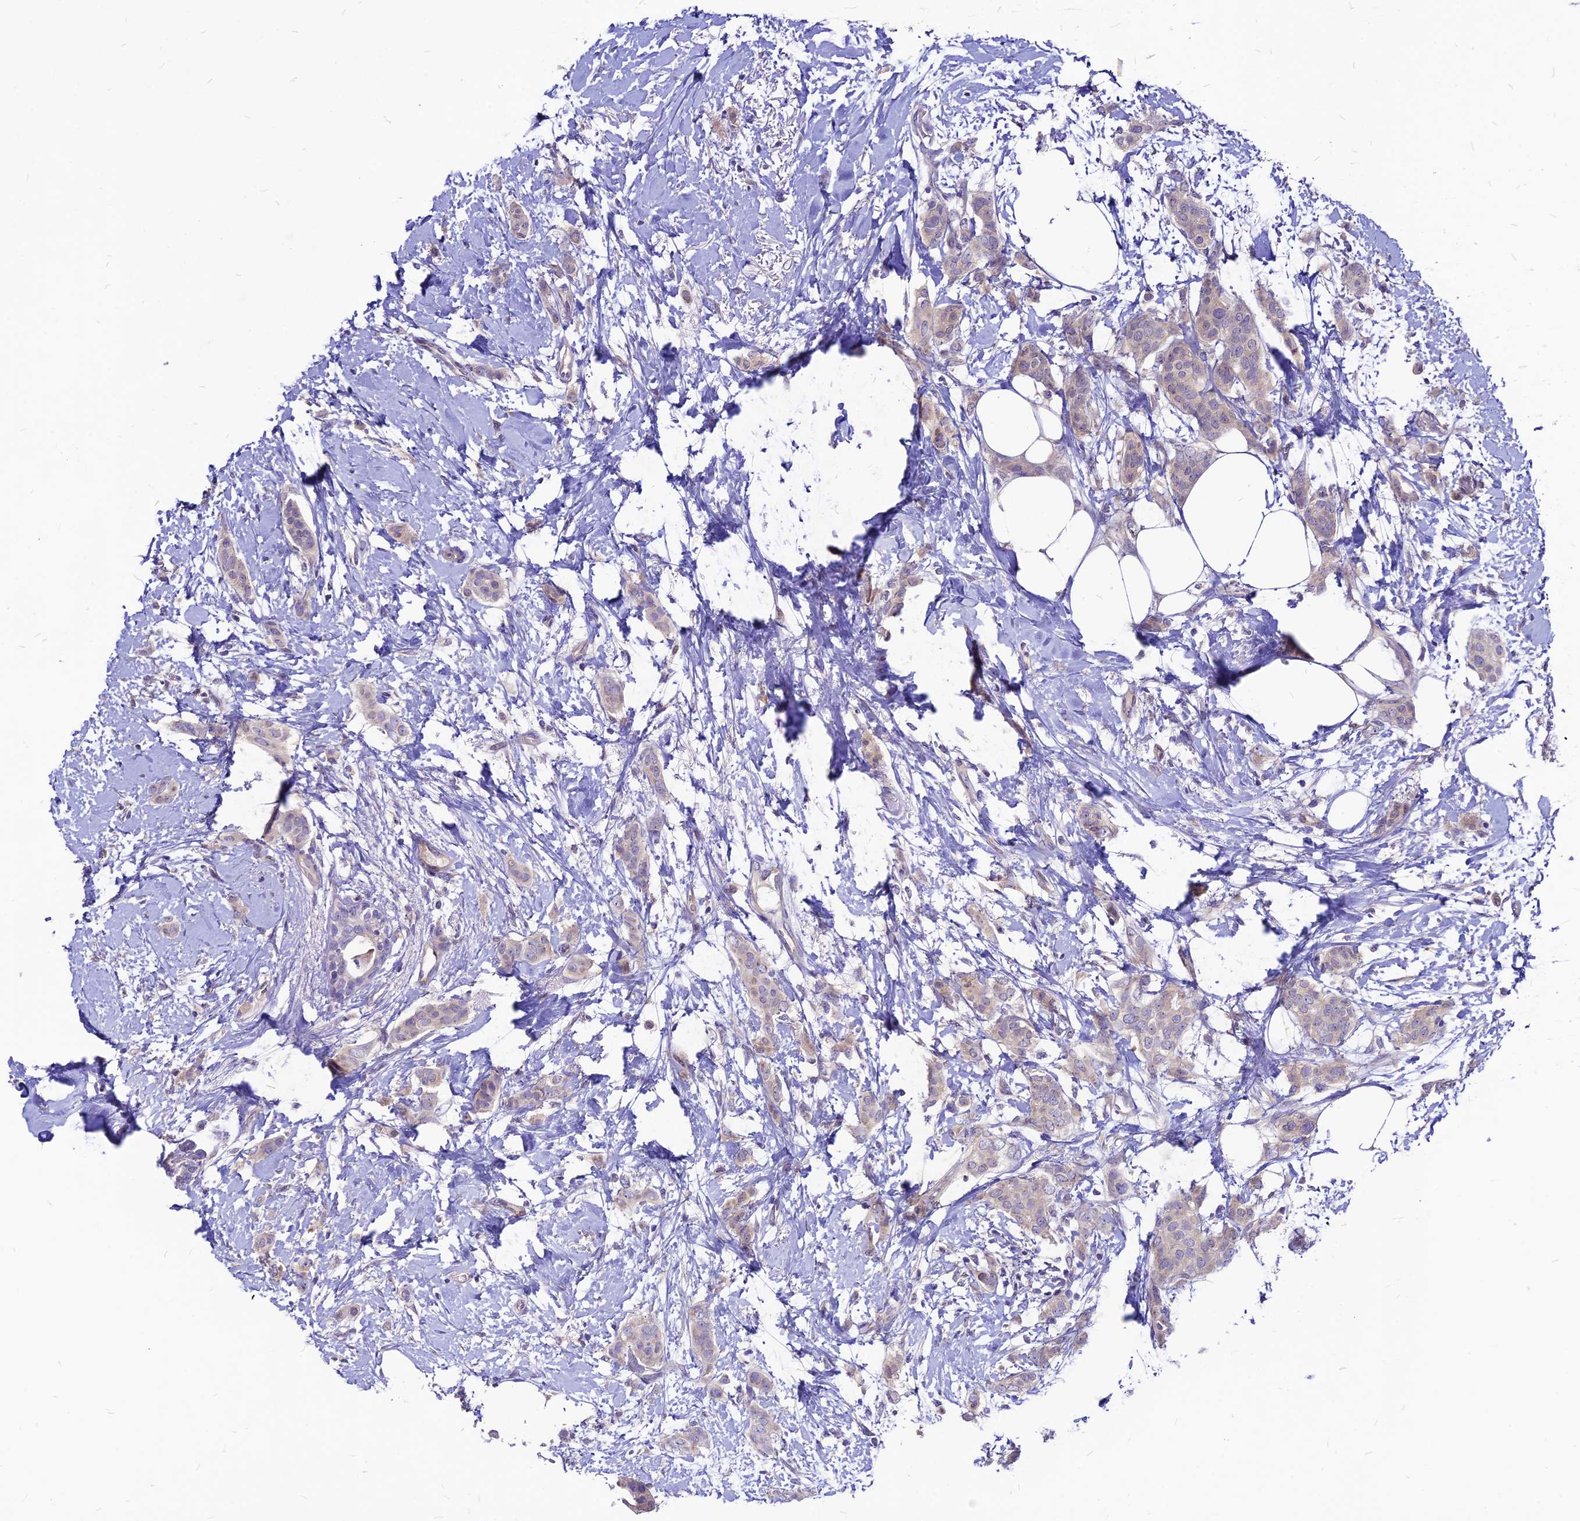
{"staining": {"intensity": "weak", "quantity": "<25%", "location": "cytoplasmic/membranous"}, "tissue": "breast cancer", "cell_type": "Tumor cells", "image_type": "cancer", "snomed": [{"axis": "morphology", "description": "Duct carcinoma"}, {"axis": "topography", "description": "Breast"}], "caption": "Immunohistochemical staining of human intraductal carcinoma (breast) displays no significant expression in tumor cells.", "gene": "CZIB", "patient": {"sex": "female", "age": 72}}